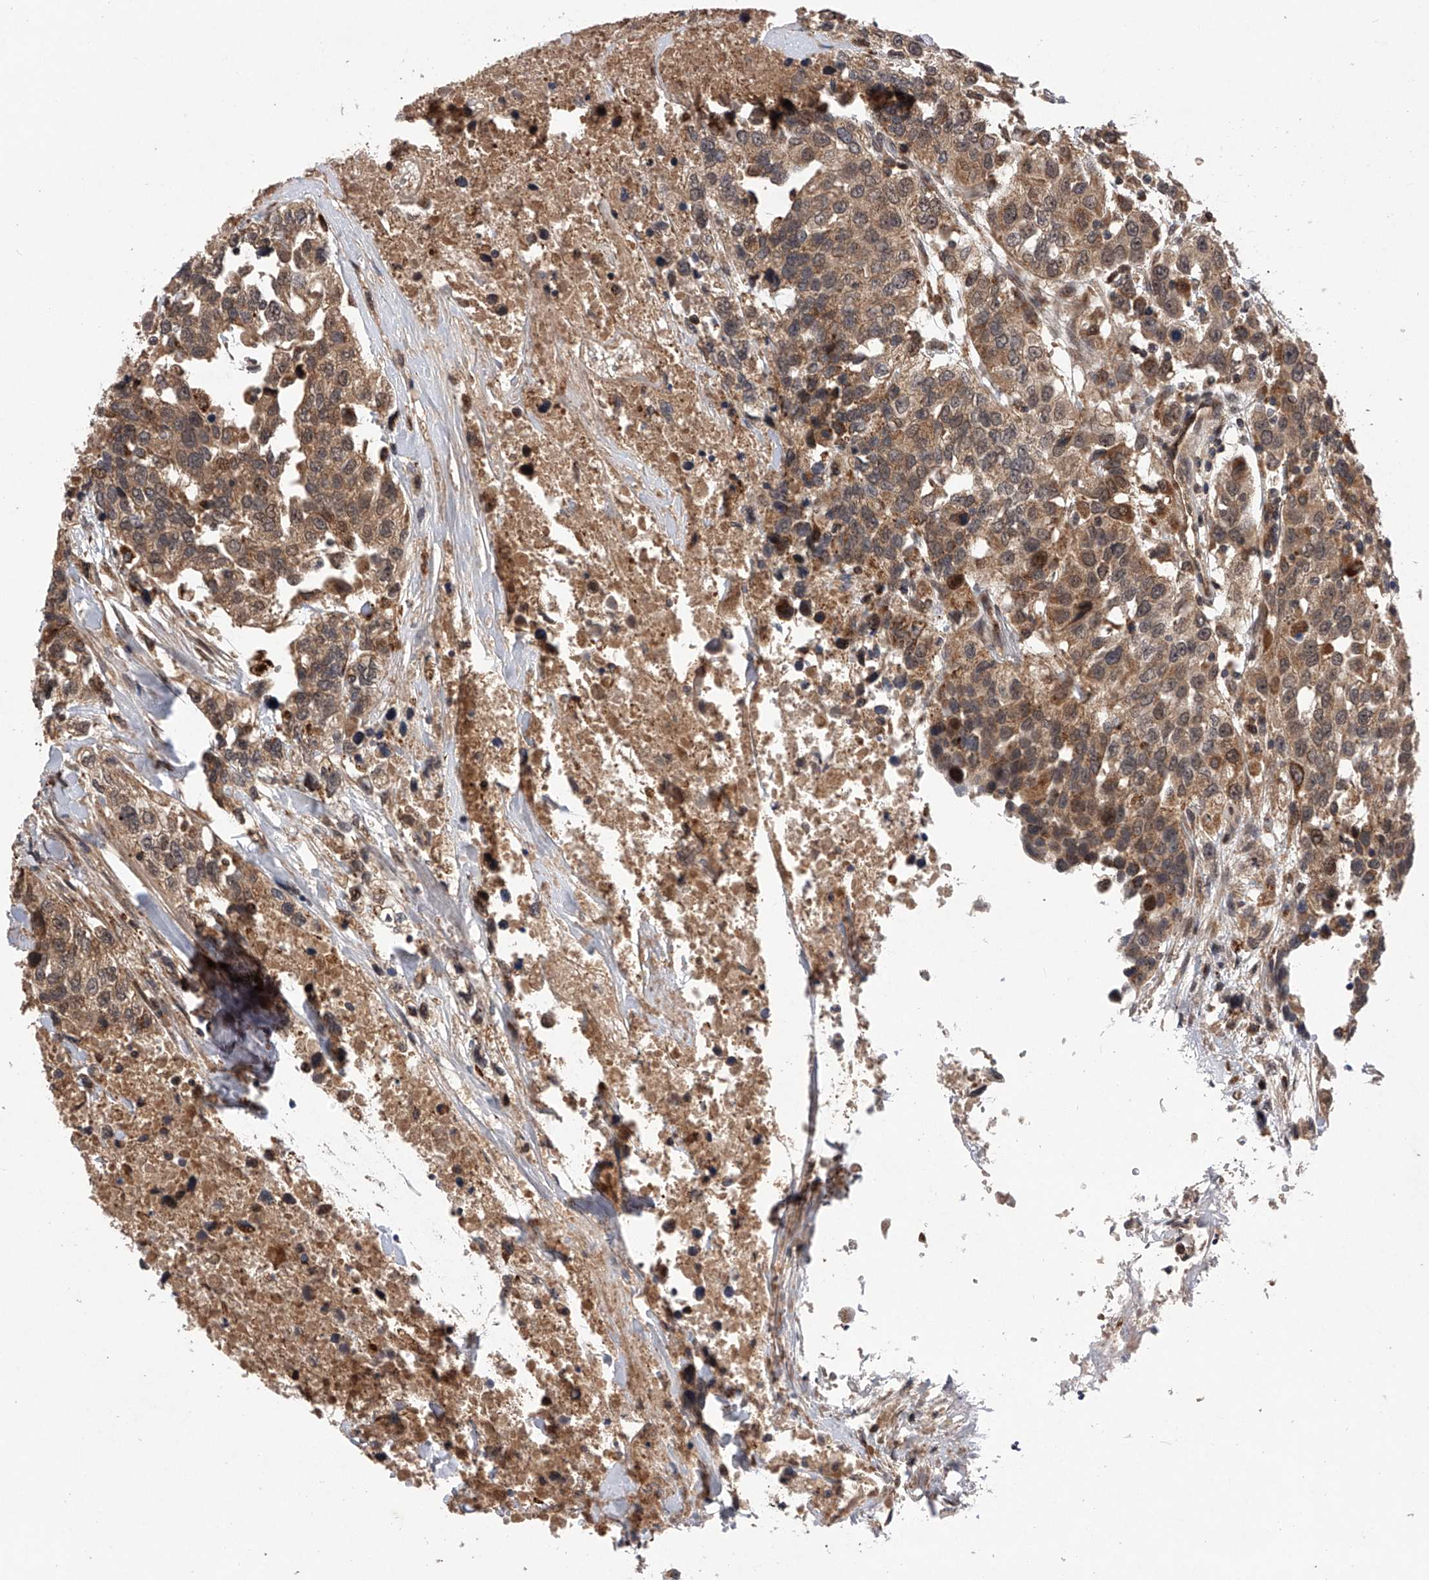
{"staining": {"intensity": "moderate", "quantity": ">75%", "location": "cytoplasmic/membranous"}, "tissue": "urothelial cancer", "cell_type": "Tumor cells", "image_type": "cancer", "snomed": [{"axis": "morphology", "description": "Urothelial carcinoma, High grade"}, {"axis": "topography", "description": "Urinary bladder"}], "caption": "Protein expression analysis of urothelial carcinoma (high-grade) reveals moderate cytoplasmic/membranous staining in about >75% of tumor cells.", "gene": "MAP3K11", "patient": {"sex": "female", "age": 80}}